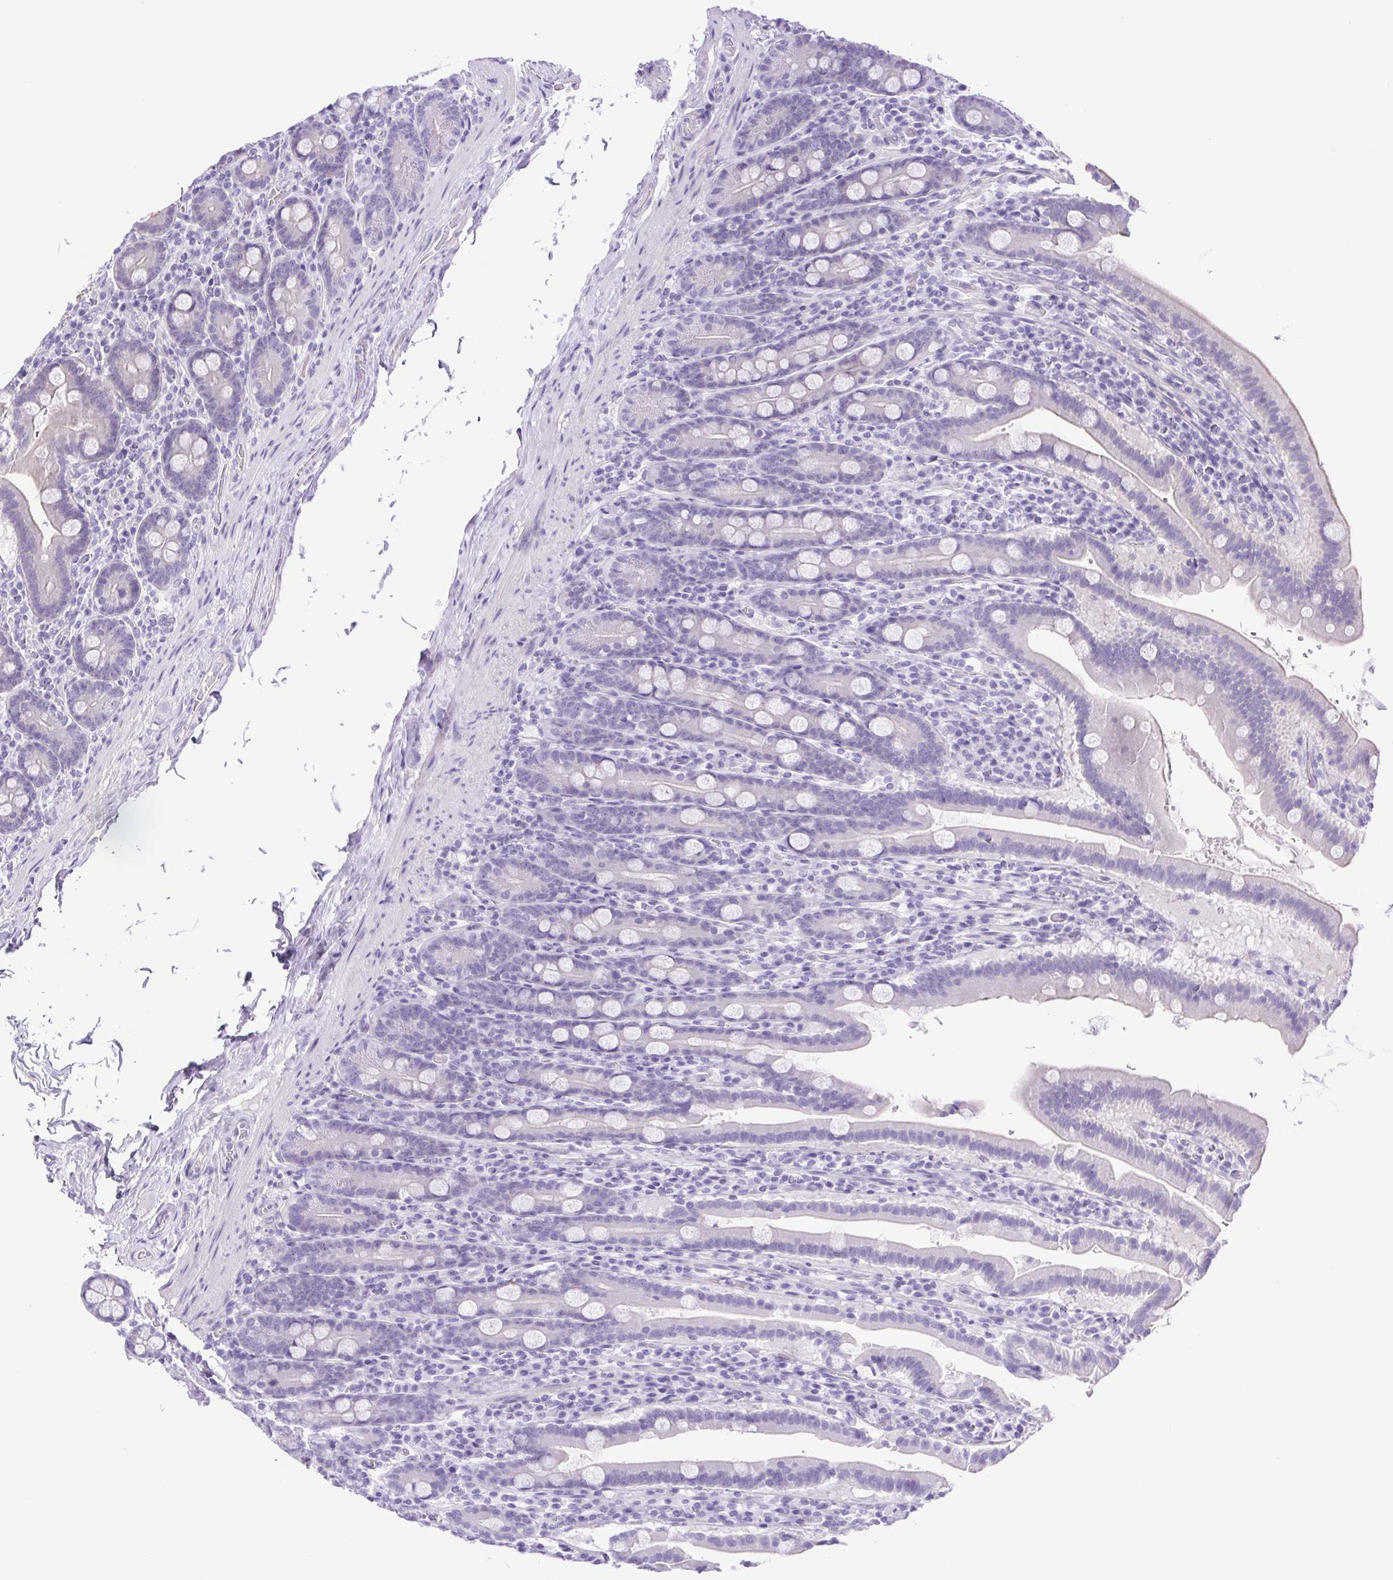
{"staining": {"intensity": "negative", "quantity": "none", "location": "none"}, "tissue": "small intestine", "cell_type": "Glandular cells", "image_type": "normal", "snomed": [{"axis": "morphology", "description": "Normal tissue, NOS"}, {"axis": "topography", "description": "Small intestine"}], "caption": "This is an immunohistochemistry (IHC) photomicrograph of normal small intestine. There is no expression in glandular cells.", "gene": "CDSN", "patient": {"sex": "male", "age": 26}}